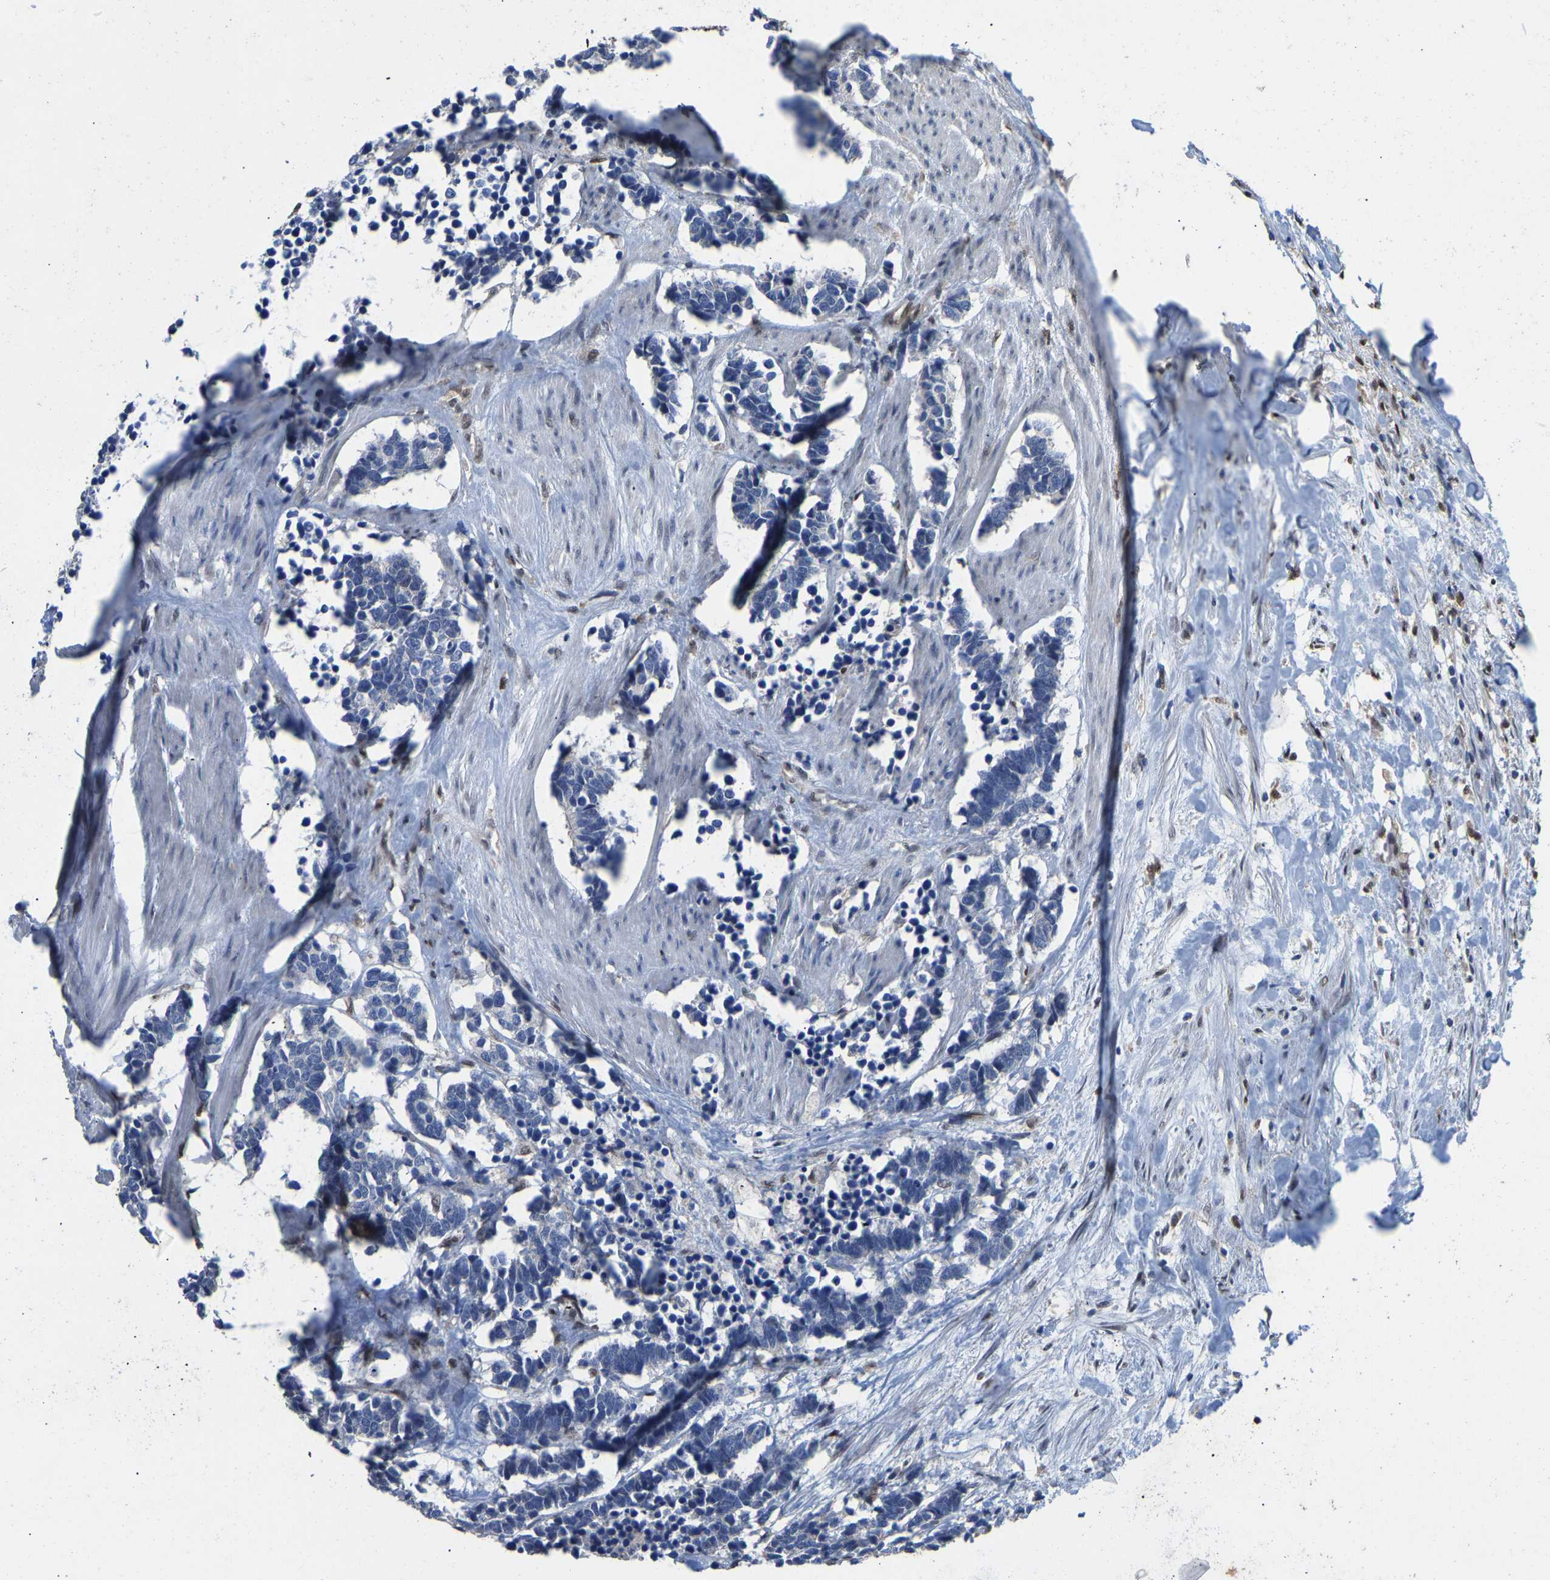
{"staining": {"intensity": "negative", "quantity": "none", "location": "none"}, "tissue": "carcinoid", "cell_type": "Tumor cells", "image_type": "cancer", "snomed": [{"axis": "morphology", "description": "Carcinoma, NOS"}, {"axis": "morphology", "description": "Carcinoid, malignant, NOS"}, {"axis": "topography", "description": "Urinary bladder"}], "caption": "This micrograph is of carcinoid stained with immunohistochemistry (IHC) to label a protein in brown with the nuclei are counter-stained blue. There is no expression in tumor cells.", "gene": "QKI", "patient": {"sex": "male", "age": 57}}